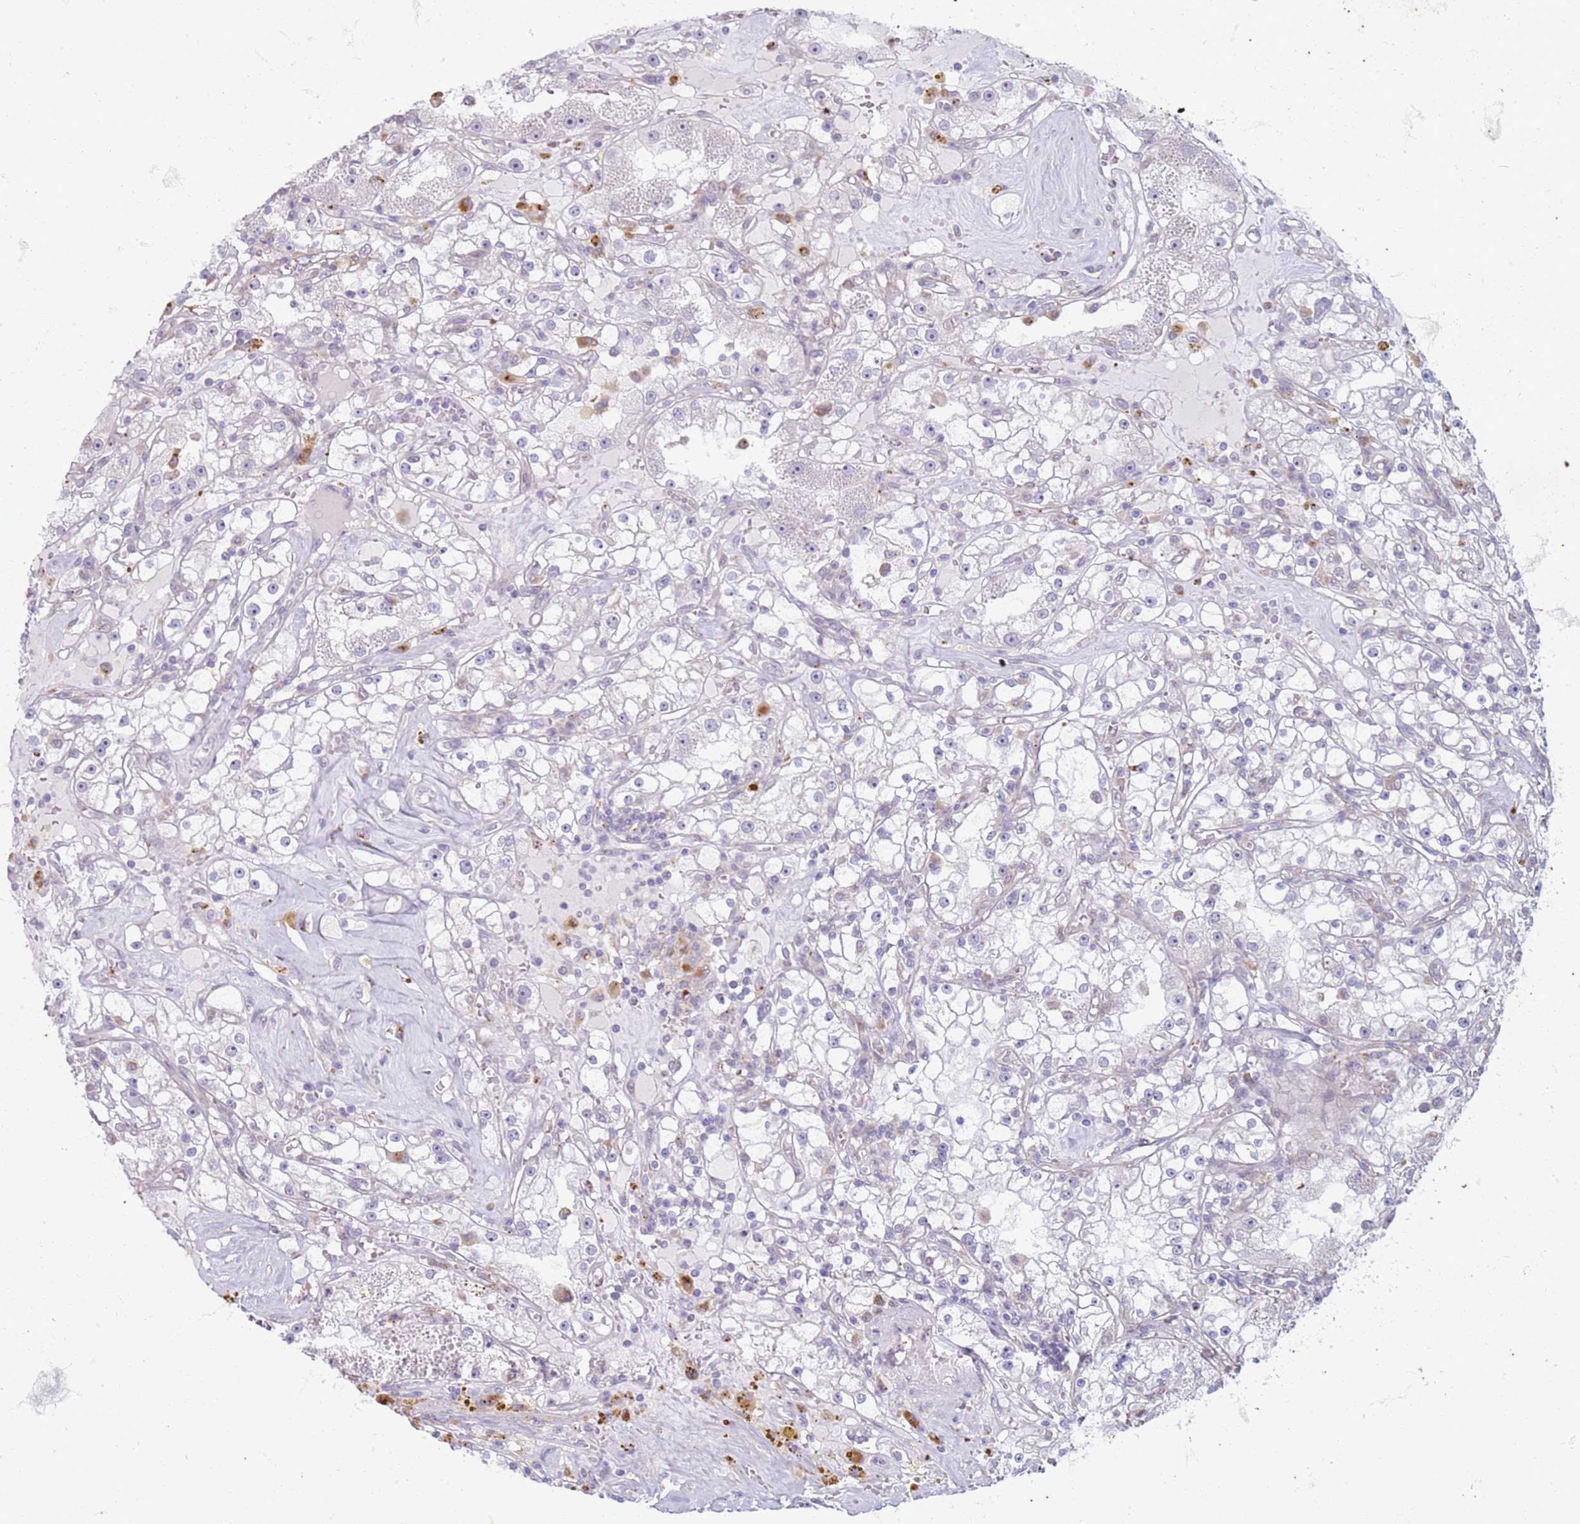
{"staining": {"intensity": "negative", "quantity": "none", "location": "none"}, "tissue": "renal cancer", "cell_type": "Tumor cells", "image_type": "cancer", "snomed": [{"axis": "morphology", "description": "Adenocarcinoma, NOS"}, {"axis": "topography", "description": "Kidney"}], "caption": "A histopathology image of human adenocarcinoma (renal) is negative for staining in tumor cells.", "gene": "SLC15A3", "patient": {"sex": "male", "age": 56}}